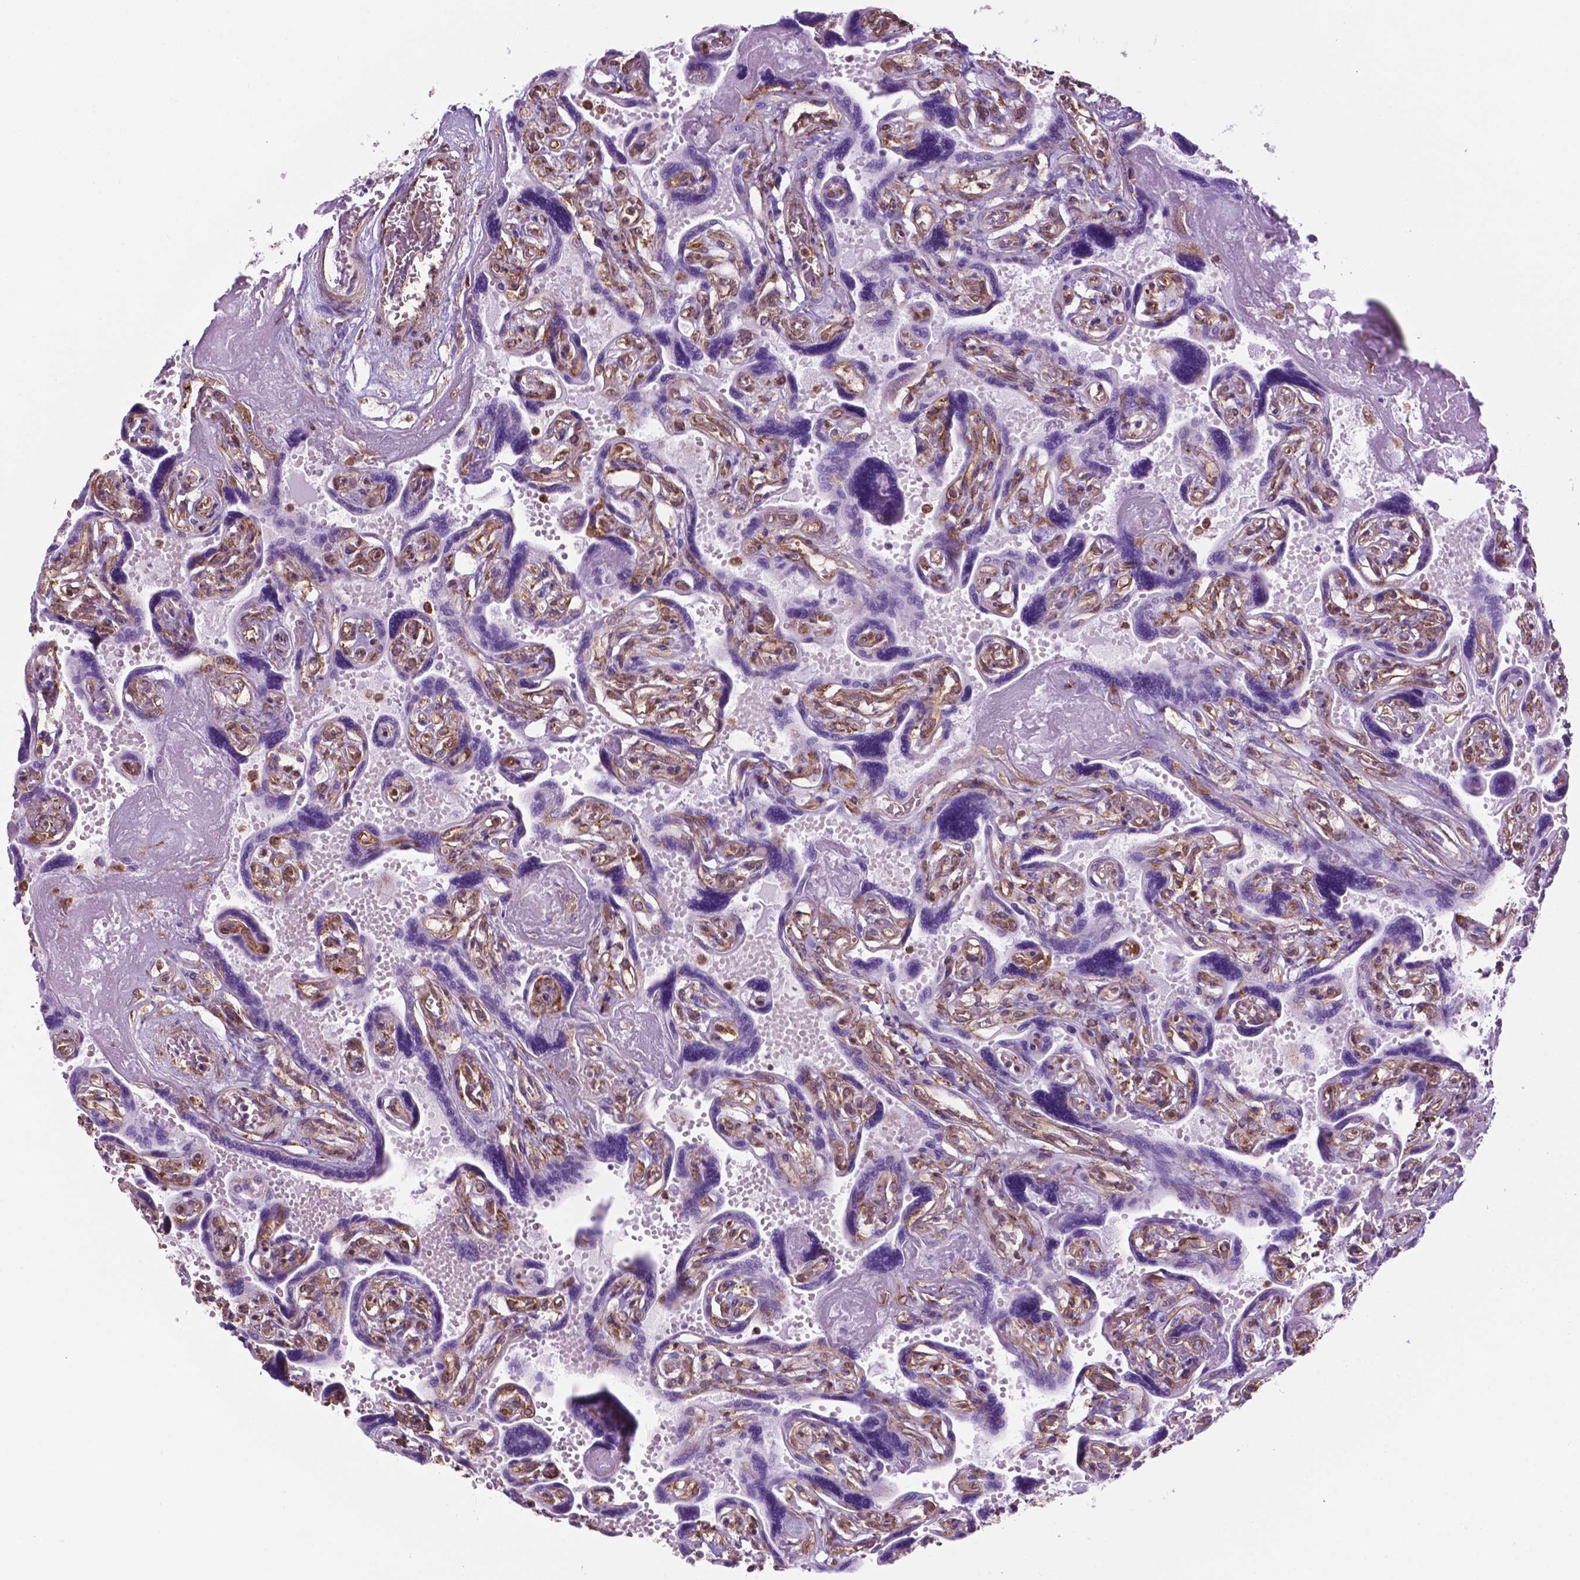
{"staining": {"intensity": "moderate", "quantity": ">75%", "location": "cytoplasmic/membranous"}, "tissue": "placenta", "cell_type": "Decidual cells", "image_type": "normal", "snomed": [{"axis": "morphology", "description": "Normal tissue, NOS"}, {"axis": "topography", "description": "Placenta"}], "caption": "Immunohistochemistry histopathology image of normal human placenta stained for a protein (brown), which demonstrates medium levels of moderate cytoplasmic/membranous staining in about >75% of decidual cells.", "gene": "RPL29", "patient": {"sex": "female", "age": 32}}